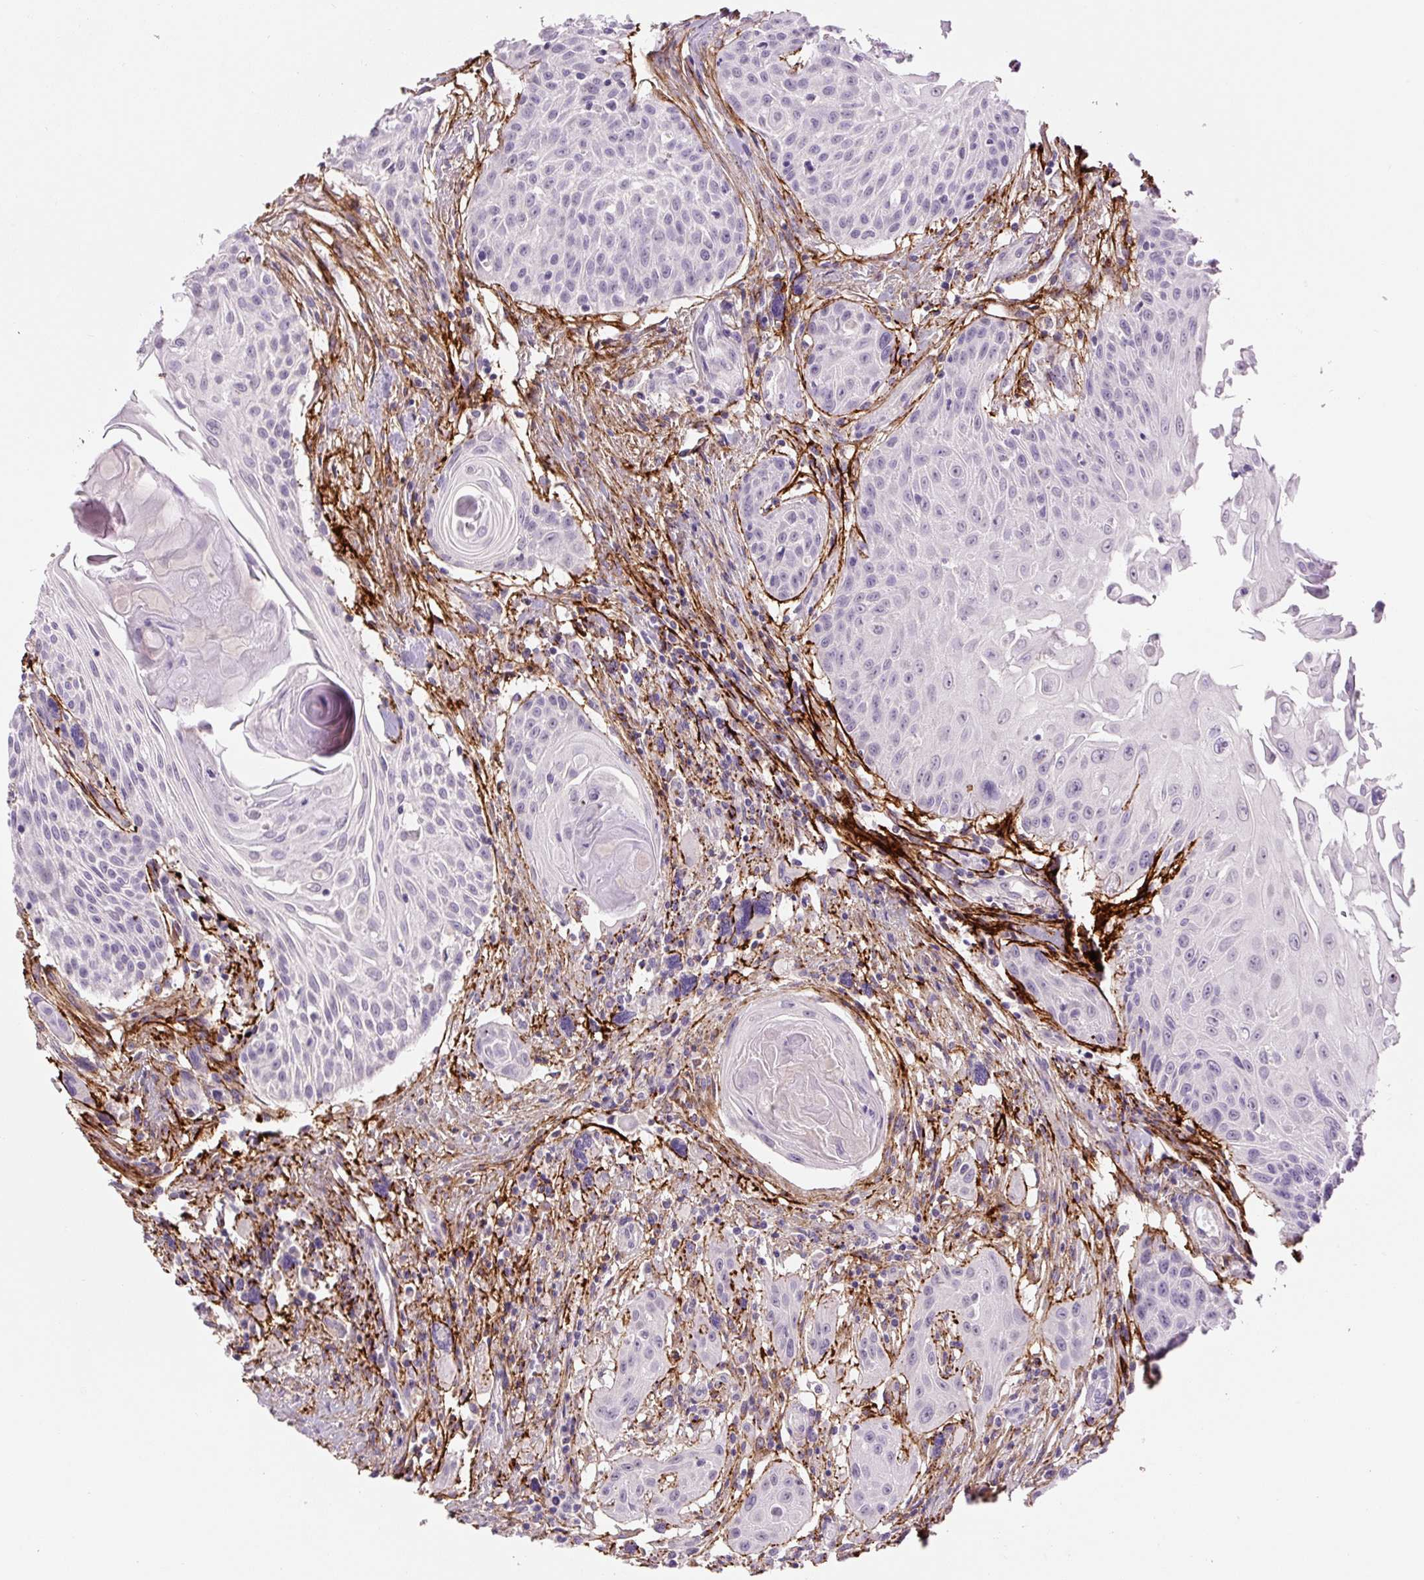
{"staining": {"intensity": "negative", "quantity": "none", "location": "none"}, "tissue": "head and neck cancer", "cell_type": "Tumor cells", "image_type": "cancer", "snomed": [{"axis": "morphology", "description": "Squamous cell carcinoma, NOS"}, {"axis": "topography", "description": "Lymph node"}, {"axis": "topography", "description": "Salivary gland"}, {"axis": "topography", "description": "Head-Neck"}], "caption": "Head and neck squamous cell carcinoma stained for a protein using IHC displays no staining tumor cells.", "gene": "FBN1", "patient": {"sex": "female", "age": 74}}